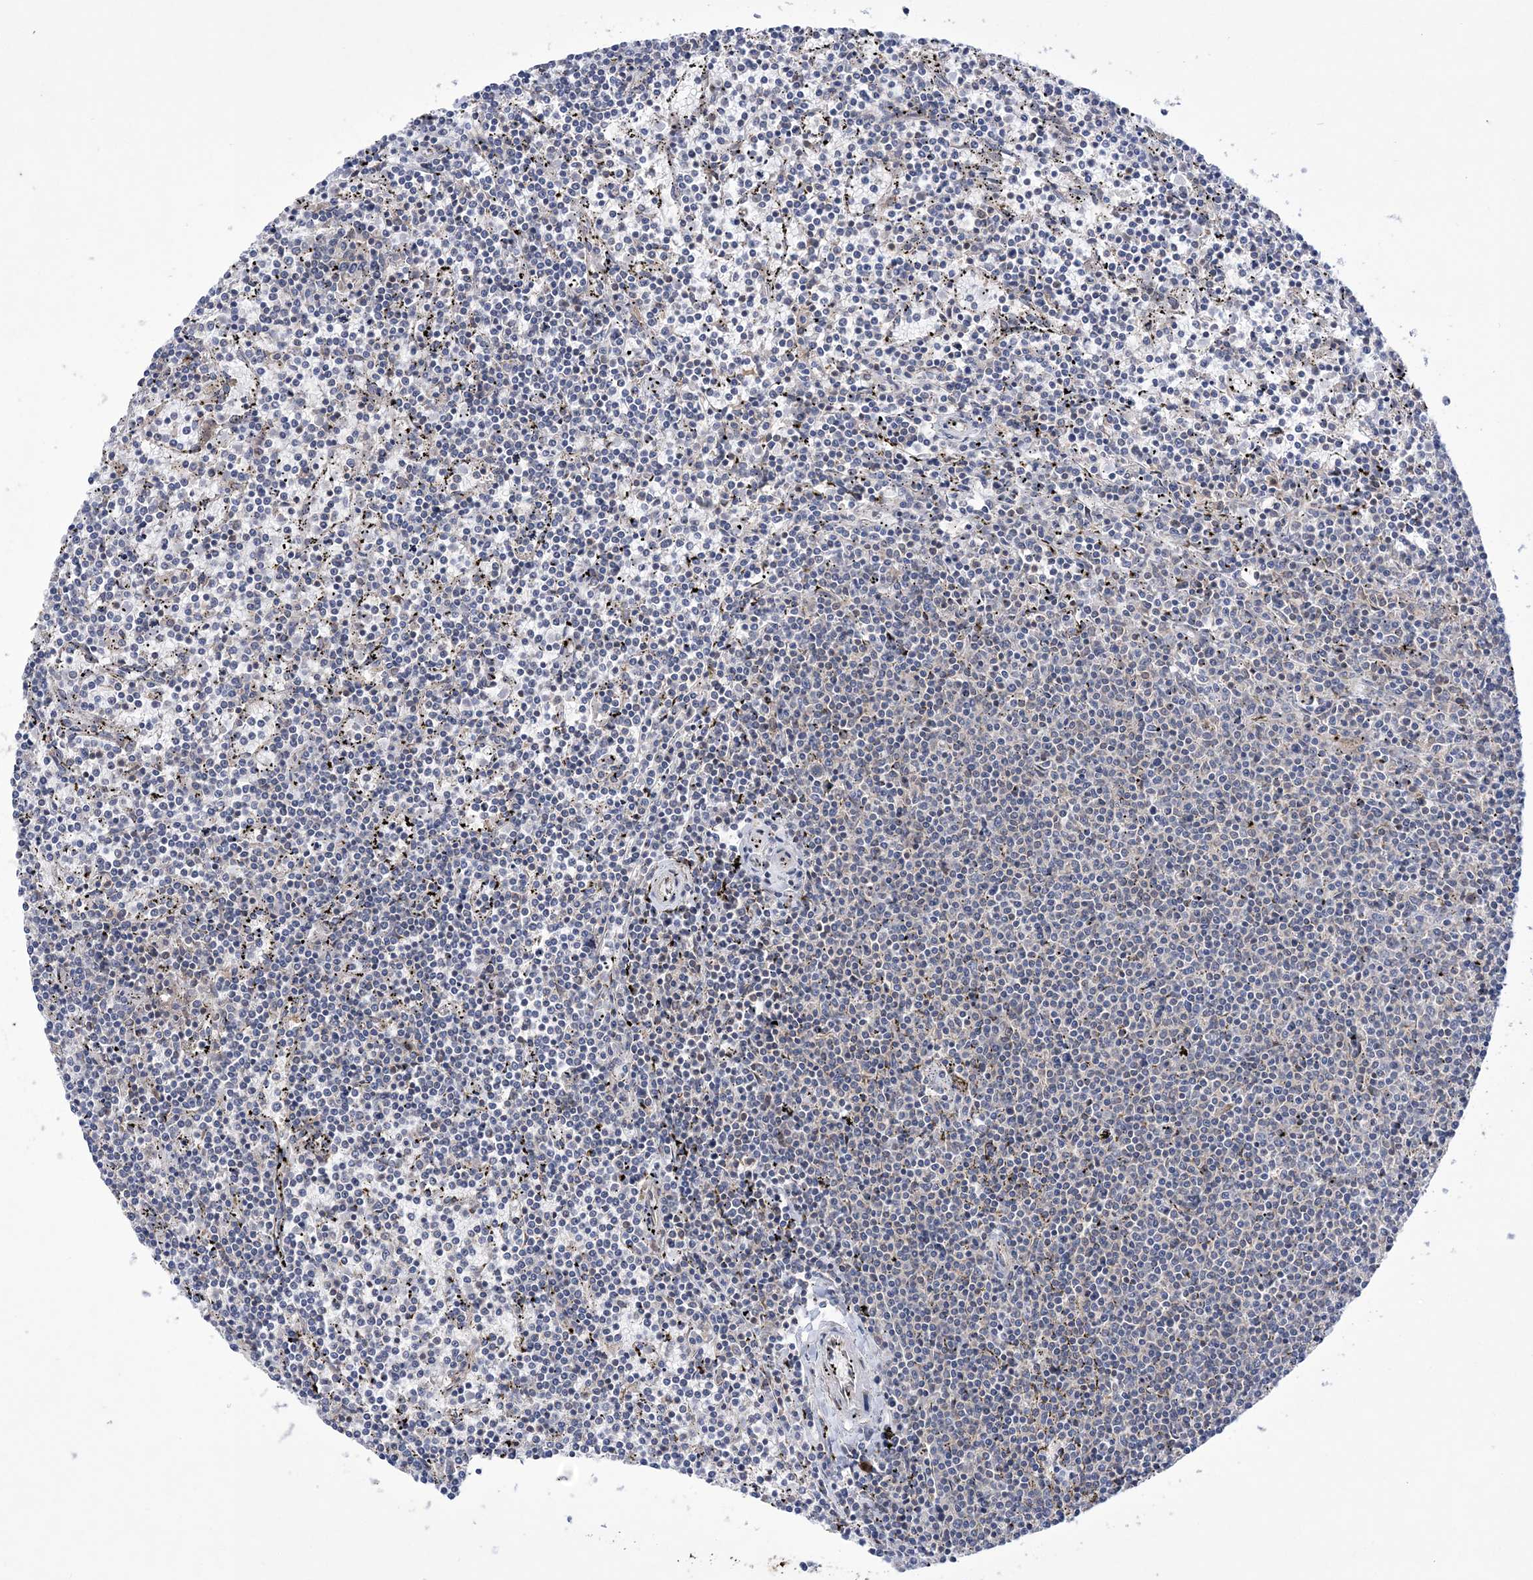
{"staining": {"intensity": "negative", "quantity": "none", "location": "none"}, "tissue": "lymphoma", "cell_type": "Tumor cells", "image_type": "cancer", "snomed": [{"axis": "morphology", "description": "Malignant lymphoma, non-Hodgkin's type, Low grade"}, {"axis": "topography", "description": "Spleen"}], "caption": "This is a micrograph of immunohistochemistry (IHC) staining of malignant lymphoma, non-Hodgkin's type (low-grade), which shows no expression in tumor cells.", "gene": "COPB2", "patient": {"sex": "female", "age": 50}}